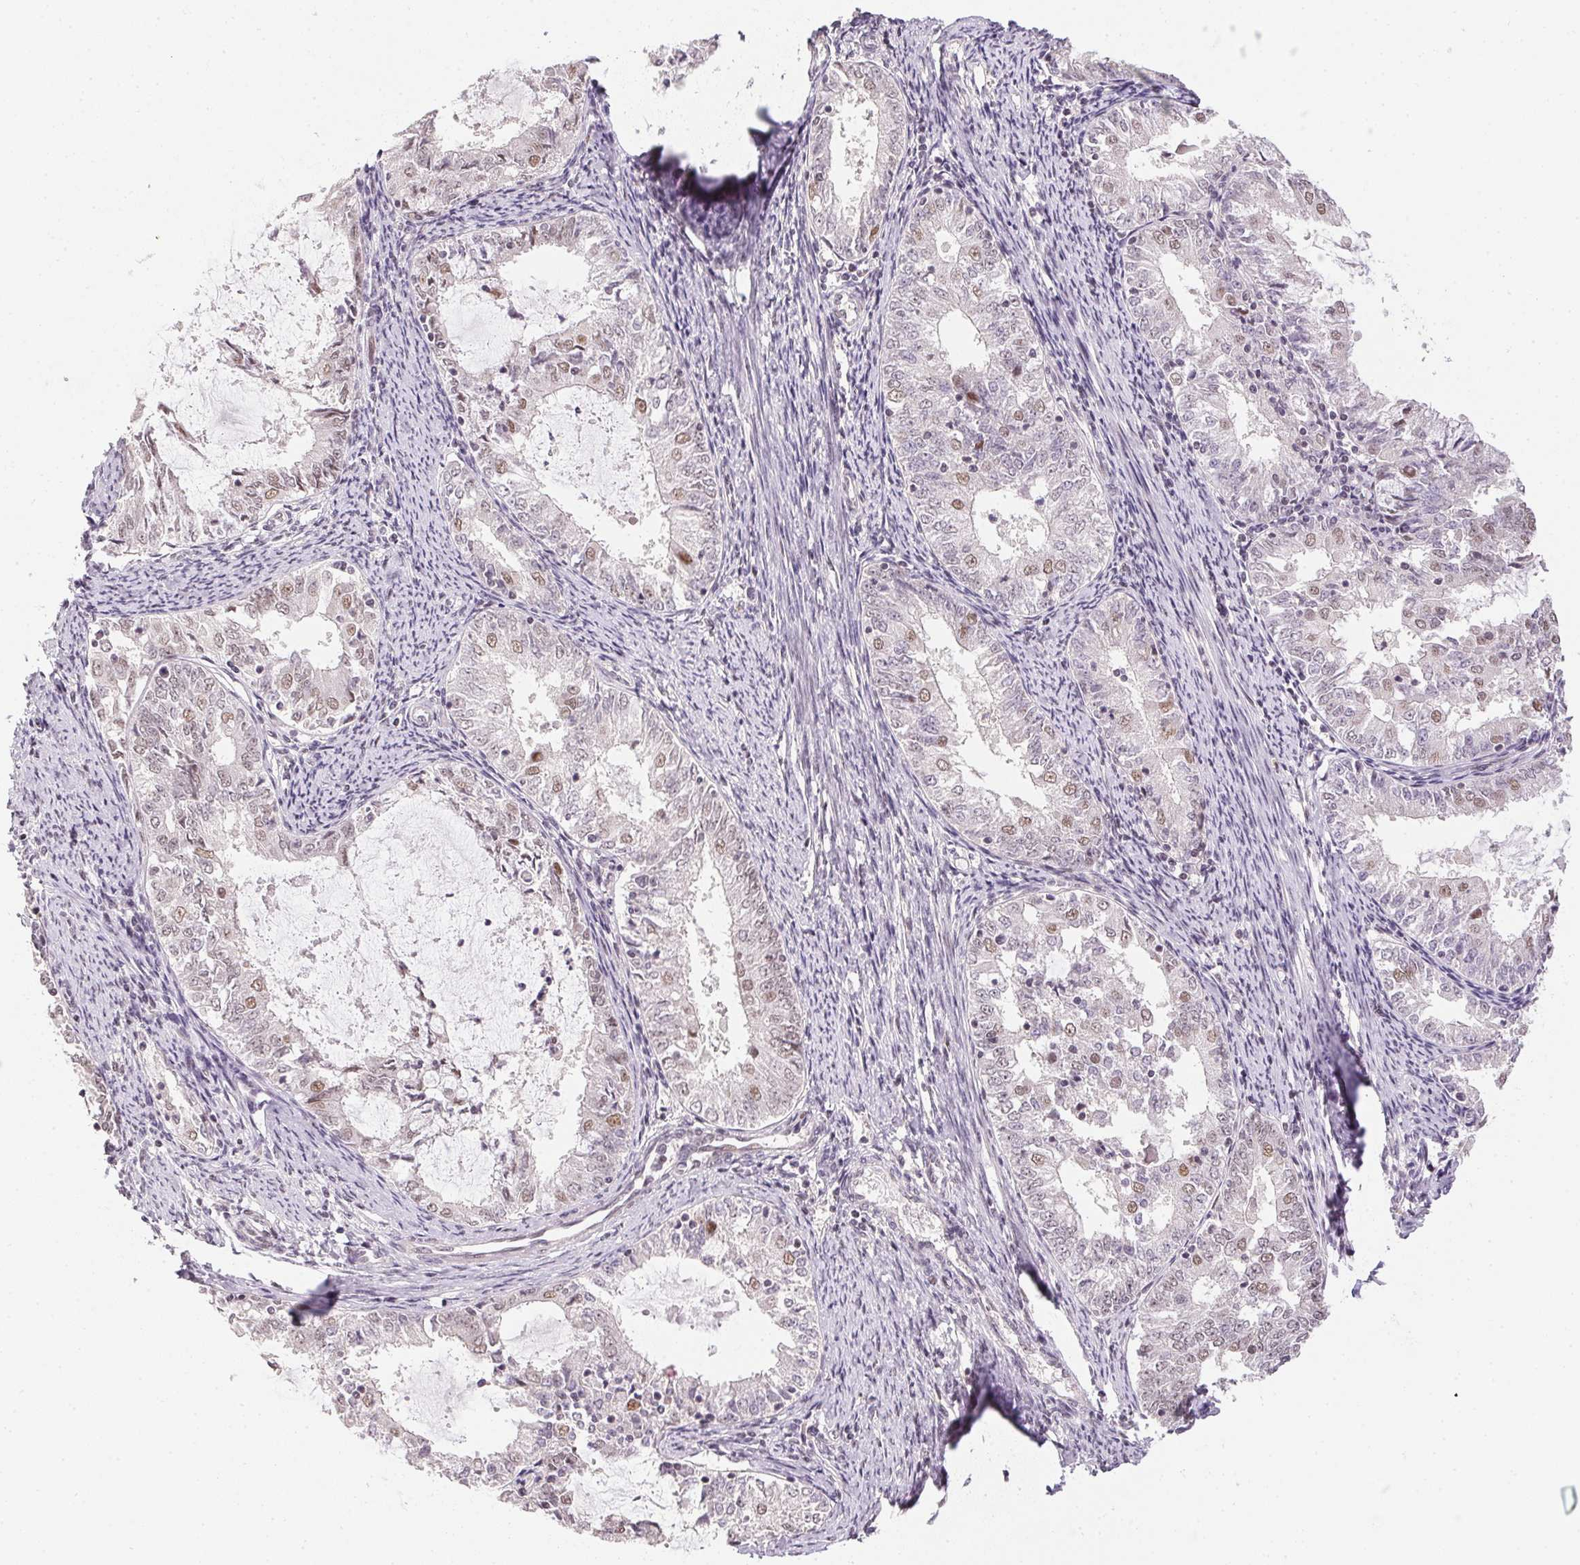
{"staining": {"intensity": "moderate", "quantity": "<25%", "location": "nuclear"}, "tissue": "endometrial cancer", "cell_type": "Tumor cells", "image_type": "cancer", "snomed": [{"axis": "morphology", "description": "Adenocarcinoma, NOS"}, {"axis": "topography", "description": "Endometrium"}], "caption": "IHC (DAB (3,3'-diaminobenzidine)) staining of human endometrial adenocarcinoma reveals moderate nuclear protein expression in approximately <25% of tumor cells.", "gene": "KDM4D", "patient": {"sex": "female", "age": 57}}